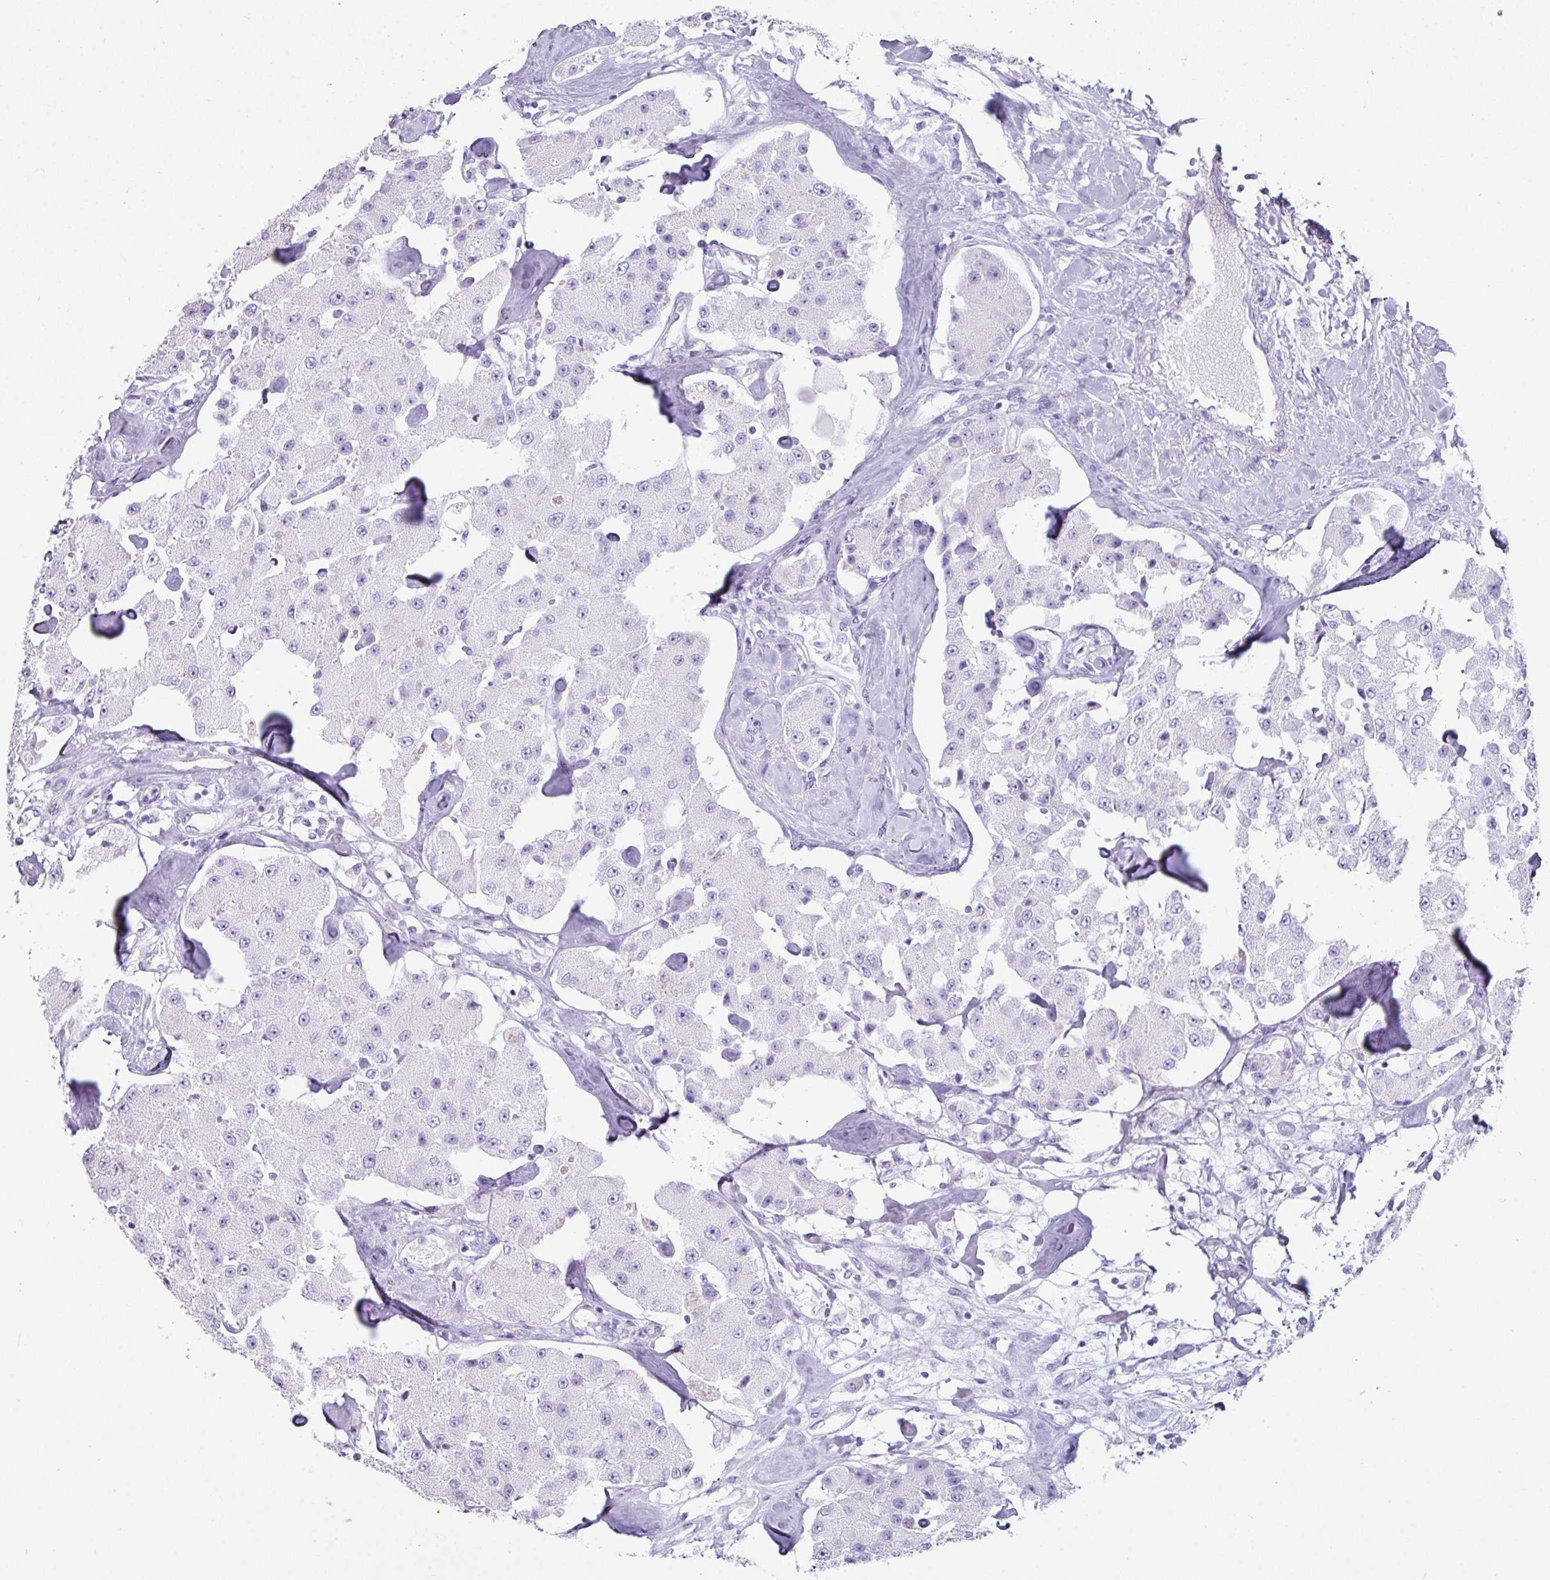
{"staining": {"intensity": "negative", "quantity": "none", "location": "none"}, "tissue": "carcinoid", "cell_type": "Tumor cells", "image_type": "cancer", "snomed": [{"axis": "morphology", "description": "Carcinoid, malignant, NOS"}, {"axis": "topography", "description": "Pancreas"}], "caption": "This is an IHC image of human malignant carcinoid. There is no staining in tumor cells.", "gene": "NCCRP1", "patient": {"sex": "male", "age": 41}}